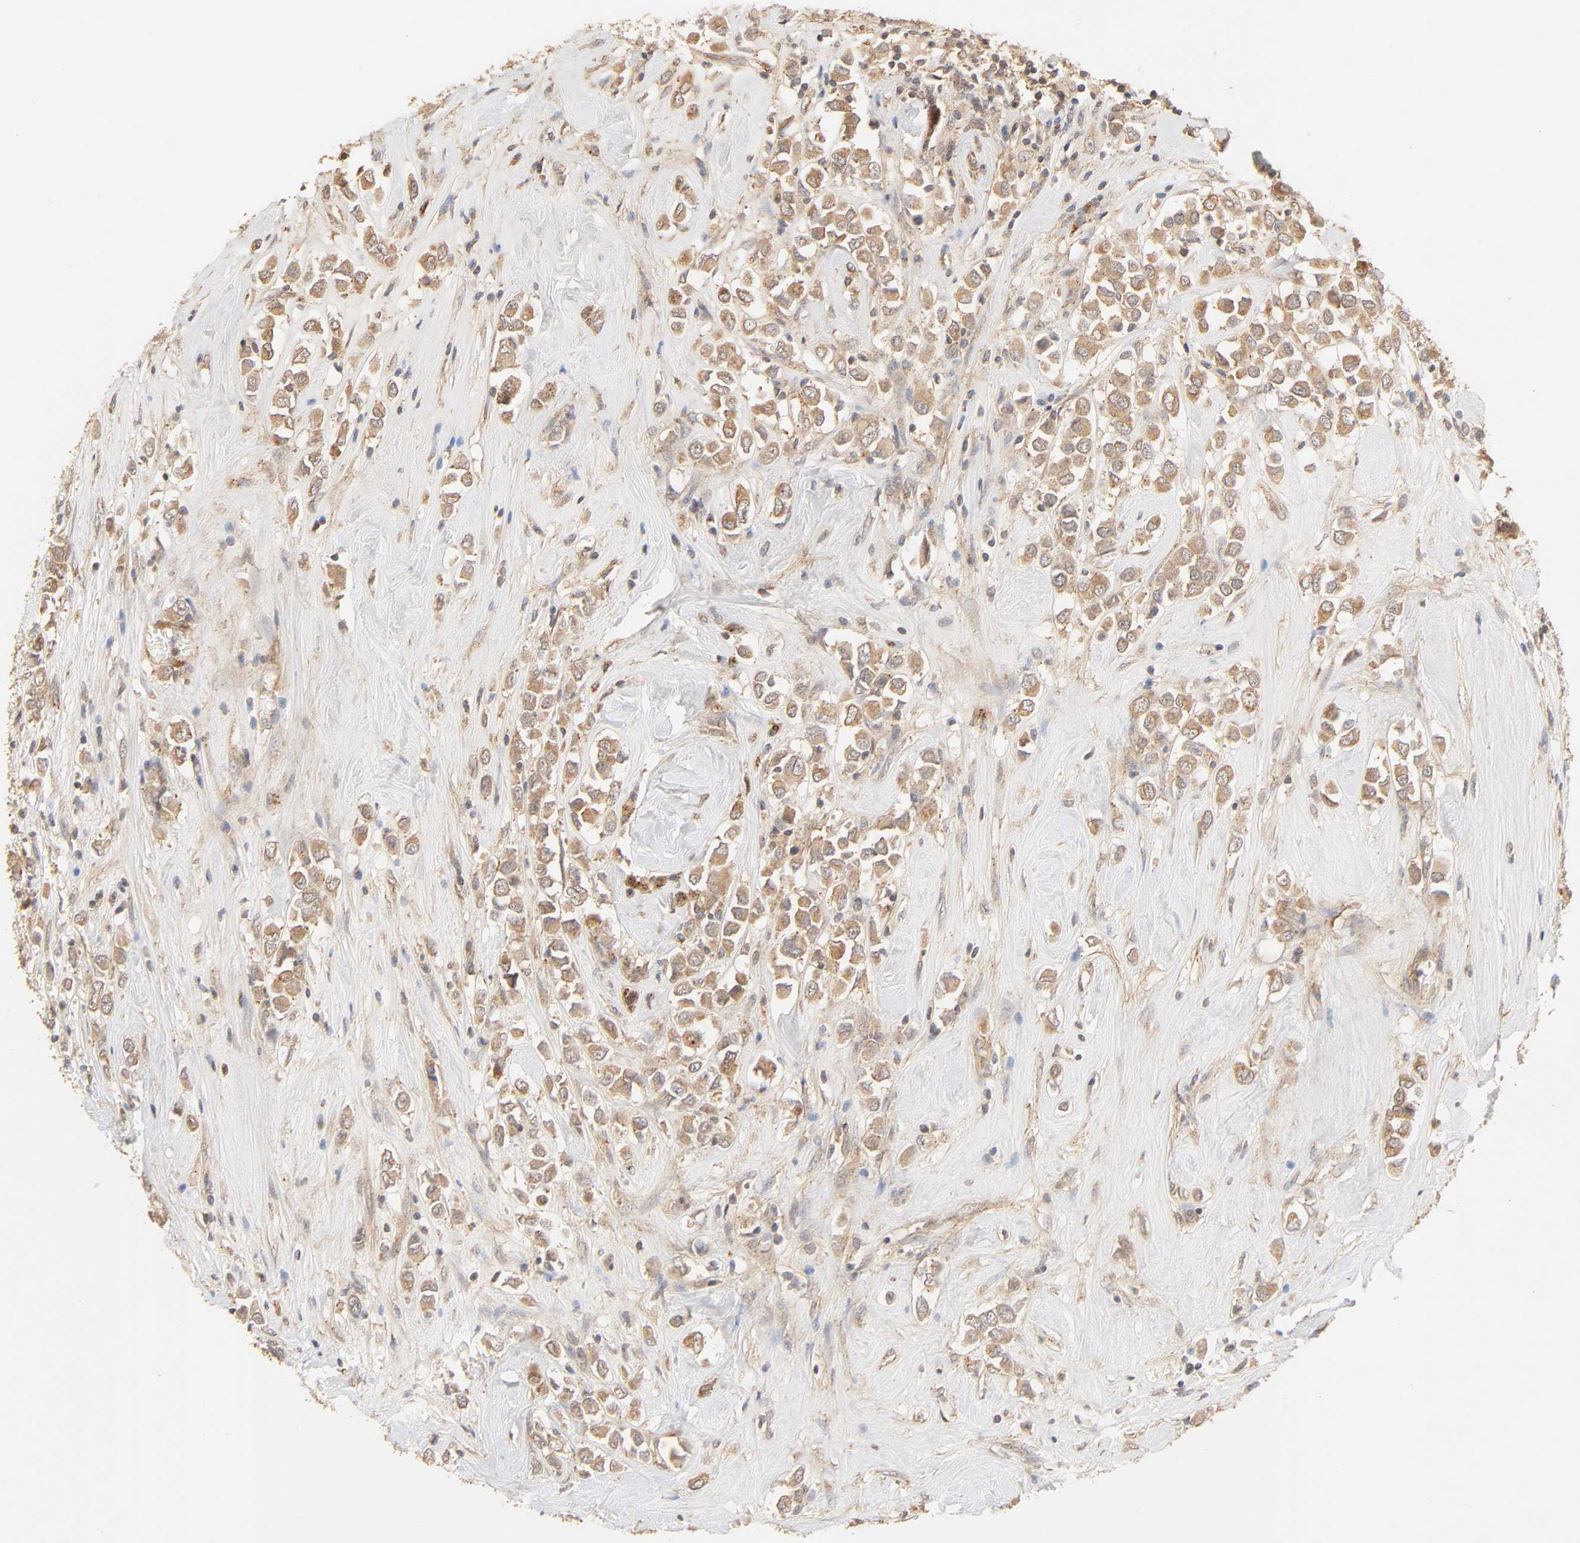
{"staining": {"intensity": "moderate", "quantity": ">75%", "location": "cytoplasmic/membranous"}, "tissue": "breast cancer", "cell_type": "Tumor cells", "image_type": "cancer", "snomed": [{"axis": "morphology", "description": "Duct carcinoma"}, {"axis": "topography", "description": "Breast"}], "caption": "DAB (3,3'-diaminobenzidine) immunohistochemical staining of human breast cancer (invasive ductal carcinoma) reveals moderate cytoplasmic/membranous protein expression in approximately >75% of tumor cells.", "gene": "EPS8", "patient": {"sex": "female", "age": 61}}